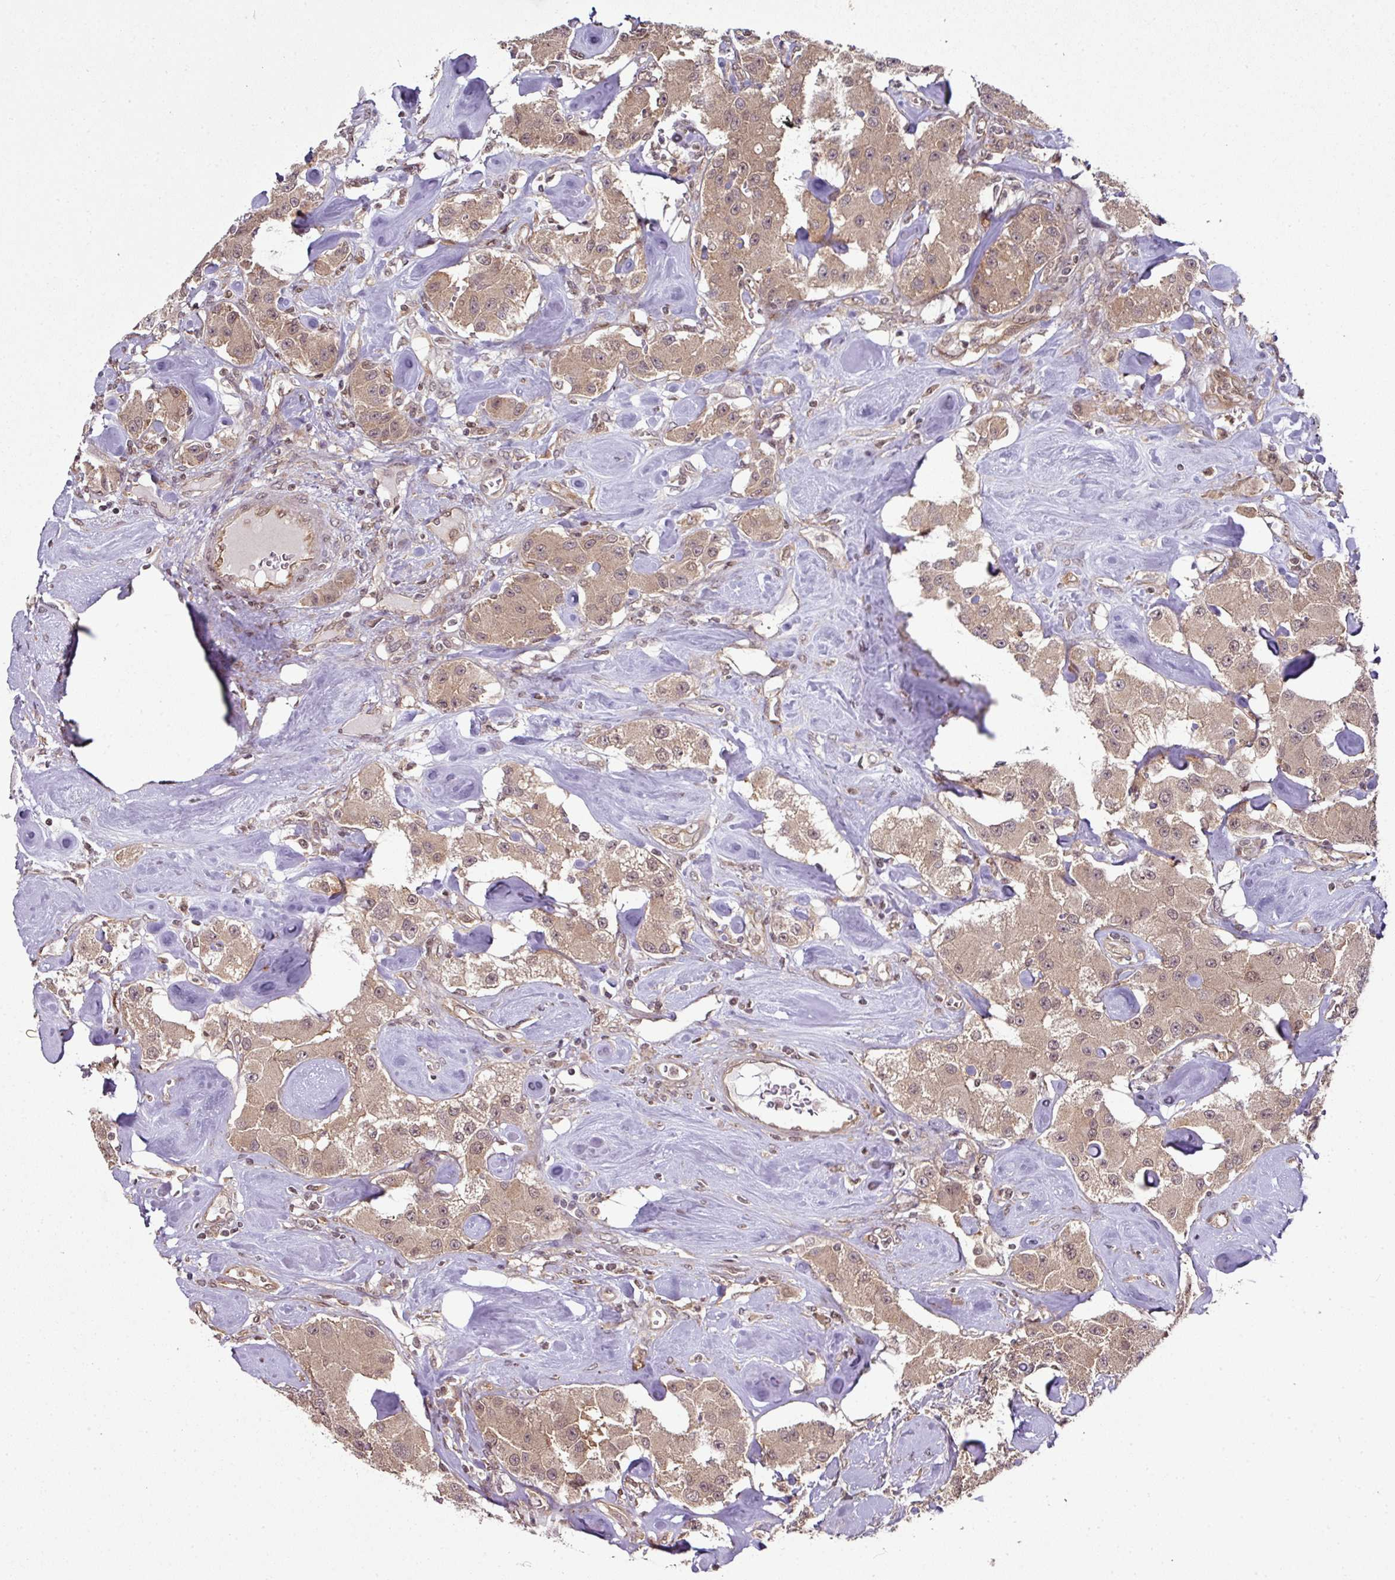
{"staining": {"intensity": "weak", "quantity": ">75%", "location": "cytoplasmic/membranous,nuclear"}, "tissue": "carcinoid", "cell_type": "Tumor cells", "image_type": "cancer", "snomed": [{"axis": "morphology", "description": "Carcinoid, malignant, NOS"}, {"axis": "topography", "description": "Pancreas"}], "caption": "Immunohistochemistry (IHC) of carcinoid (malignant) shows low levels of weak cytoplasmic/membranous and nuclear staining in about >75% of tumor cells. Nuclei are stained in blue.", "gene": "ANKRD18A", "patient": {"sex": "male", "age": 41}}